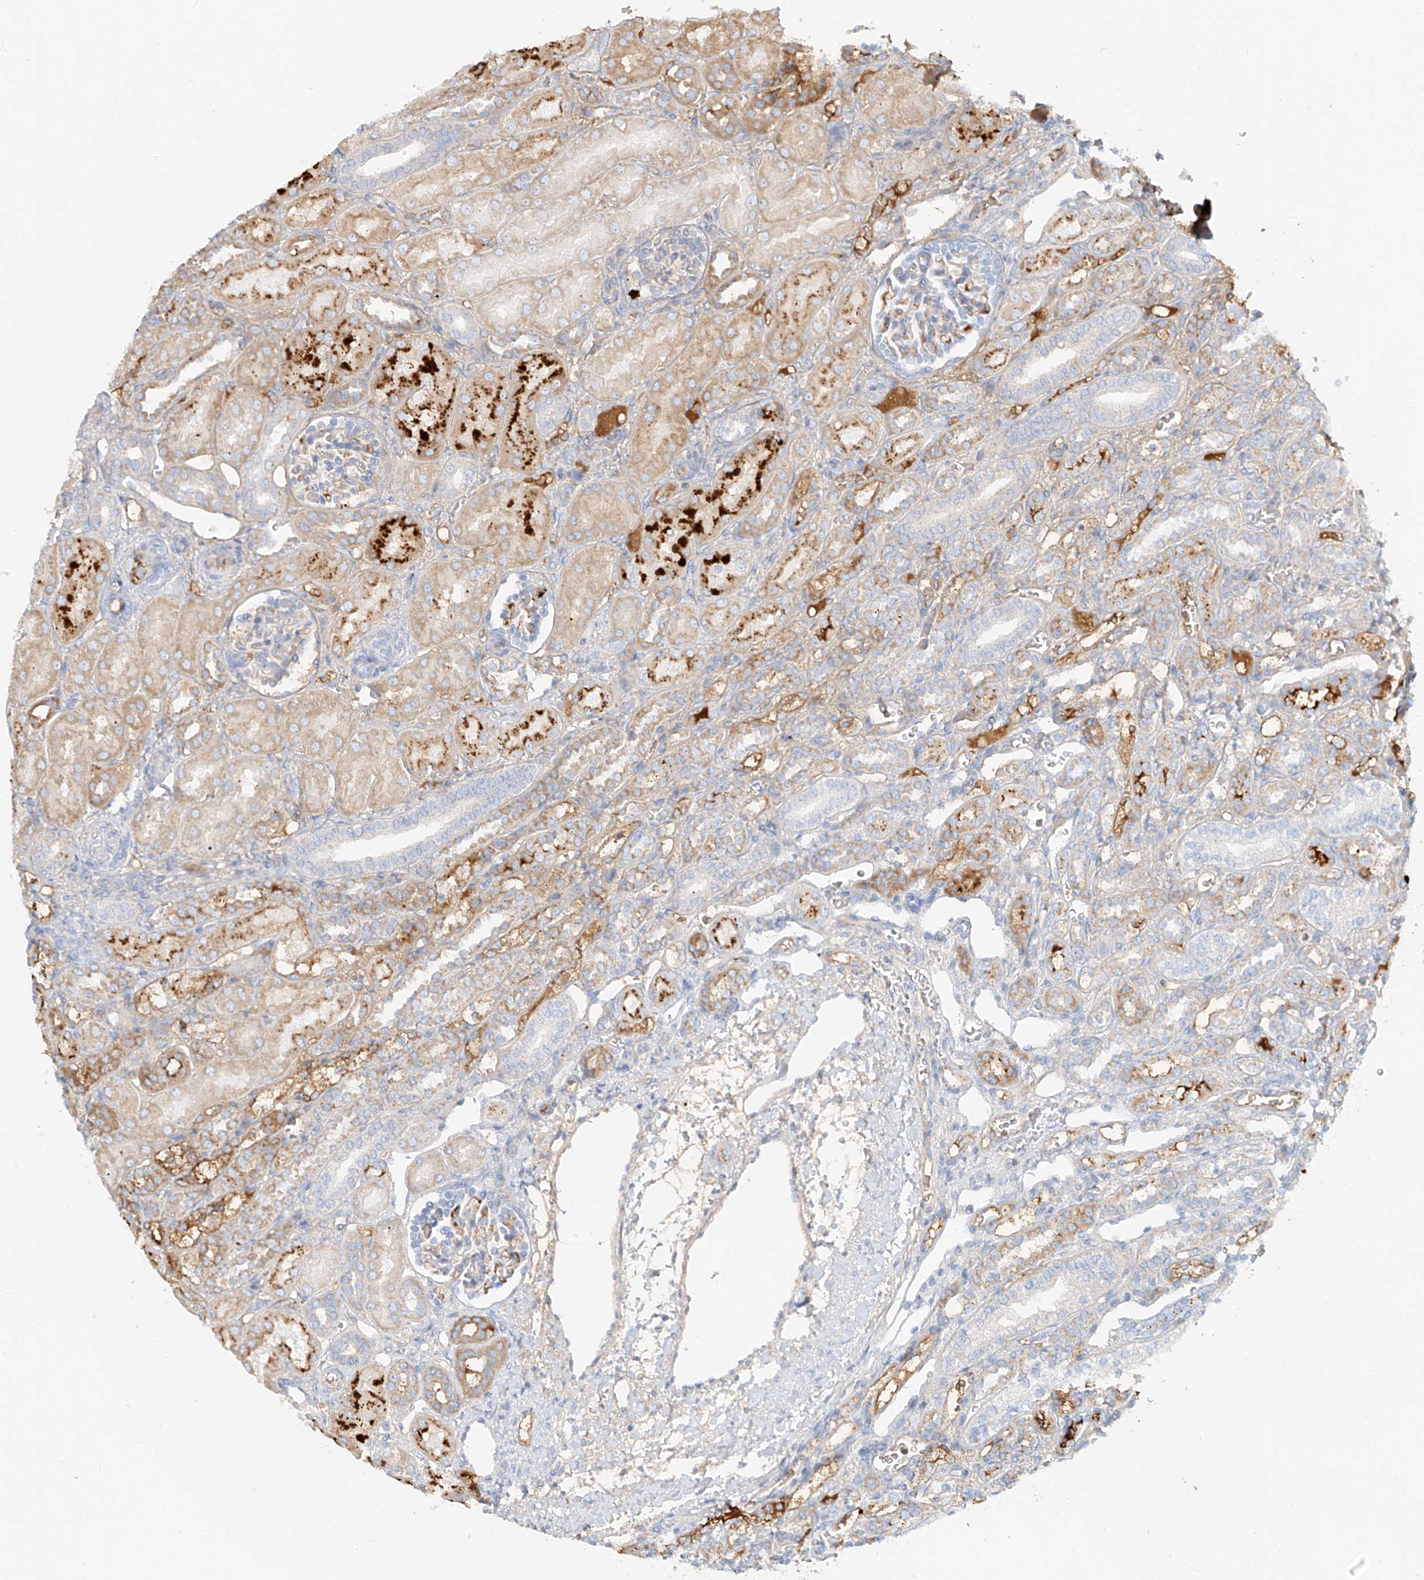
{"staining": {"intensity": "moderate", "quantity": "<25%", "location": "cytoplasmic/membranous"}, "tissue": "kidney", "cell_type": "Cells in glomeruli", "image_type": "normal", "snomed": [{"axis": "morphology", "description": "Normal tissue, NOS"}, {"axis": "morphology", "description": "Neoplasm, malignant, NOS"}, {"axis": "topography", "description": "Kidney"}], "caption": "A brown stain labels moderate cytoplasmic/membranous staining of a protein in cells in glomeruli of benign kidney.", "gene": "OCSTAMP", "patient": {"sex": "female", "age": 1}}